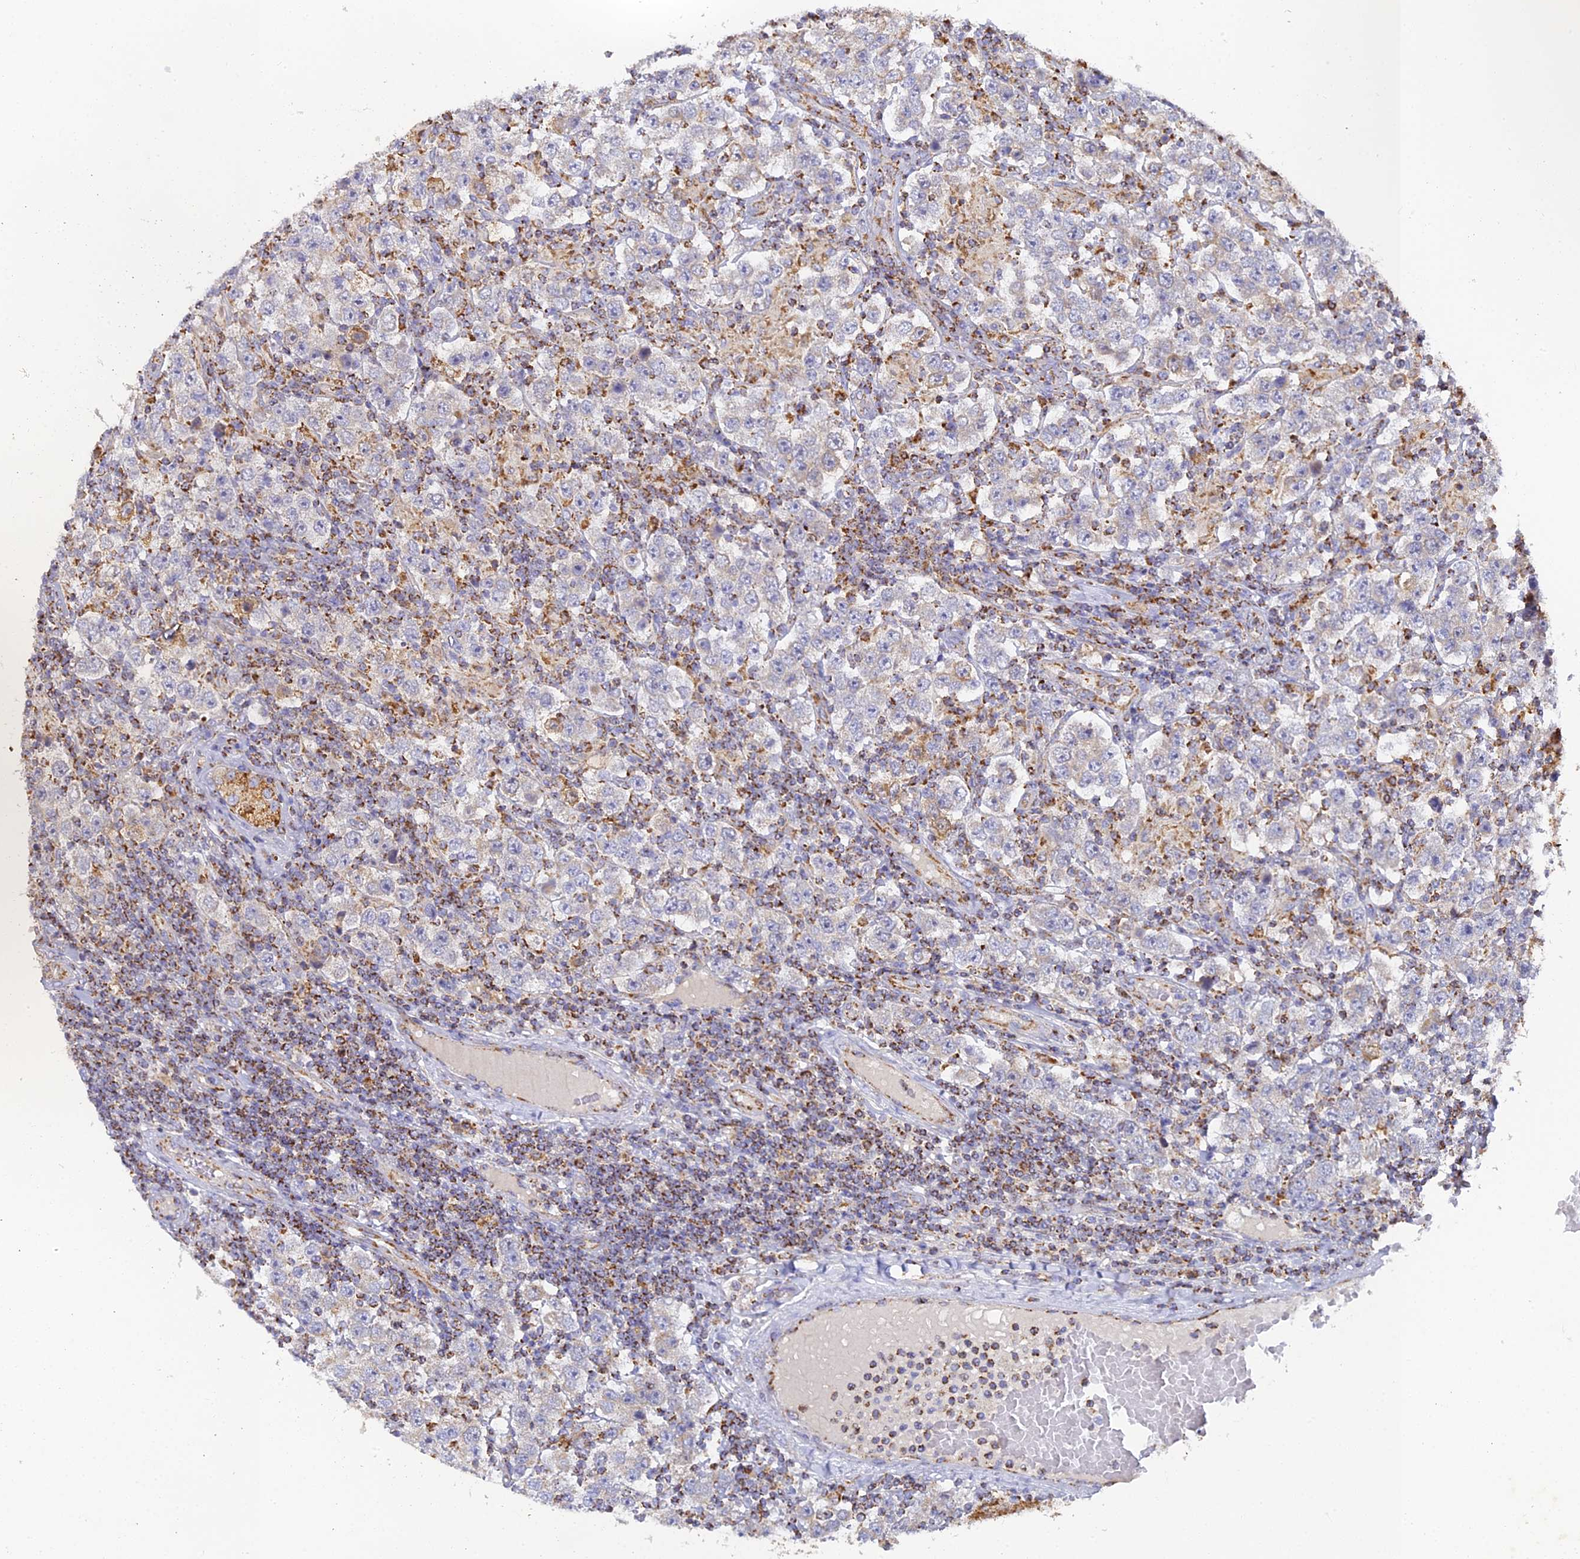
{"staining": {"intensity": "negative", "quantity": "none", "location": "none"}, "tissue": "testis cancer", "cell_type": "Tumor cells", "image_type": "cancer", "snomed": [{"axis": "morphology", "description": "Normal tissue, NOS"}, {"axis": "morphology", "description": "Urothelial carcinoma, High grade"}, {"axis": "morphology", "description": "Seminoma, NOS"}, {"axis": "morphology", "description": "Carcinoma, Embryonal, NOS"}, {"axis": "topography", "description": "Urinary bladder"}, {"axis": "topography", "description": "Testis"}], "caption": "Immunohistochemistry (IHC) of human testis embryonal carcinoma exhibits no expression in tumor cells.", "gene": "DONSON", "patient": {"sex": "male", "age": 41}}